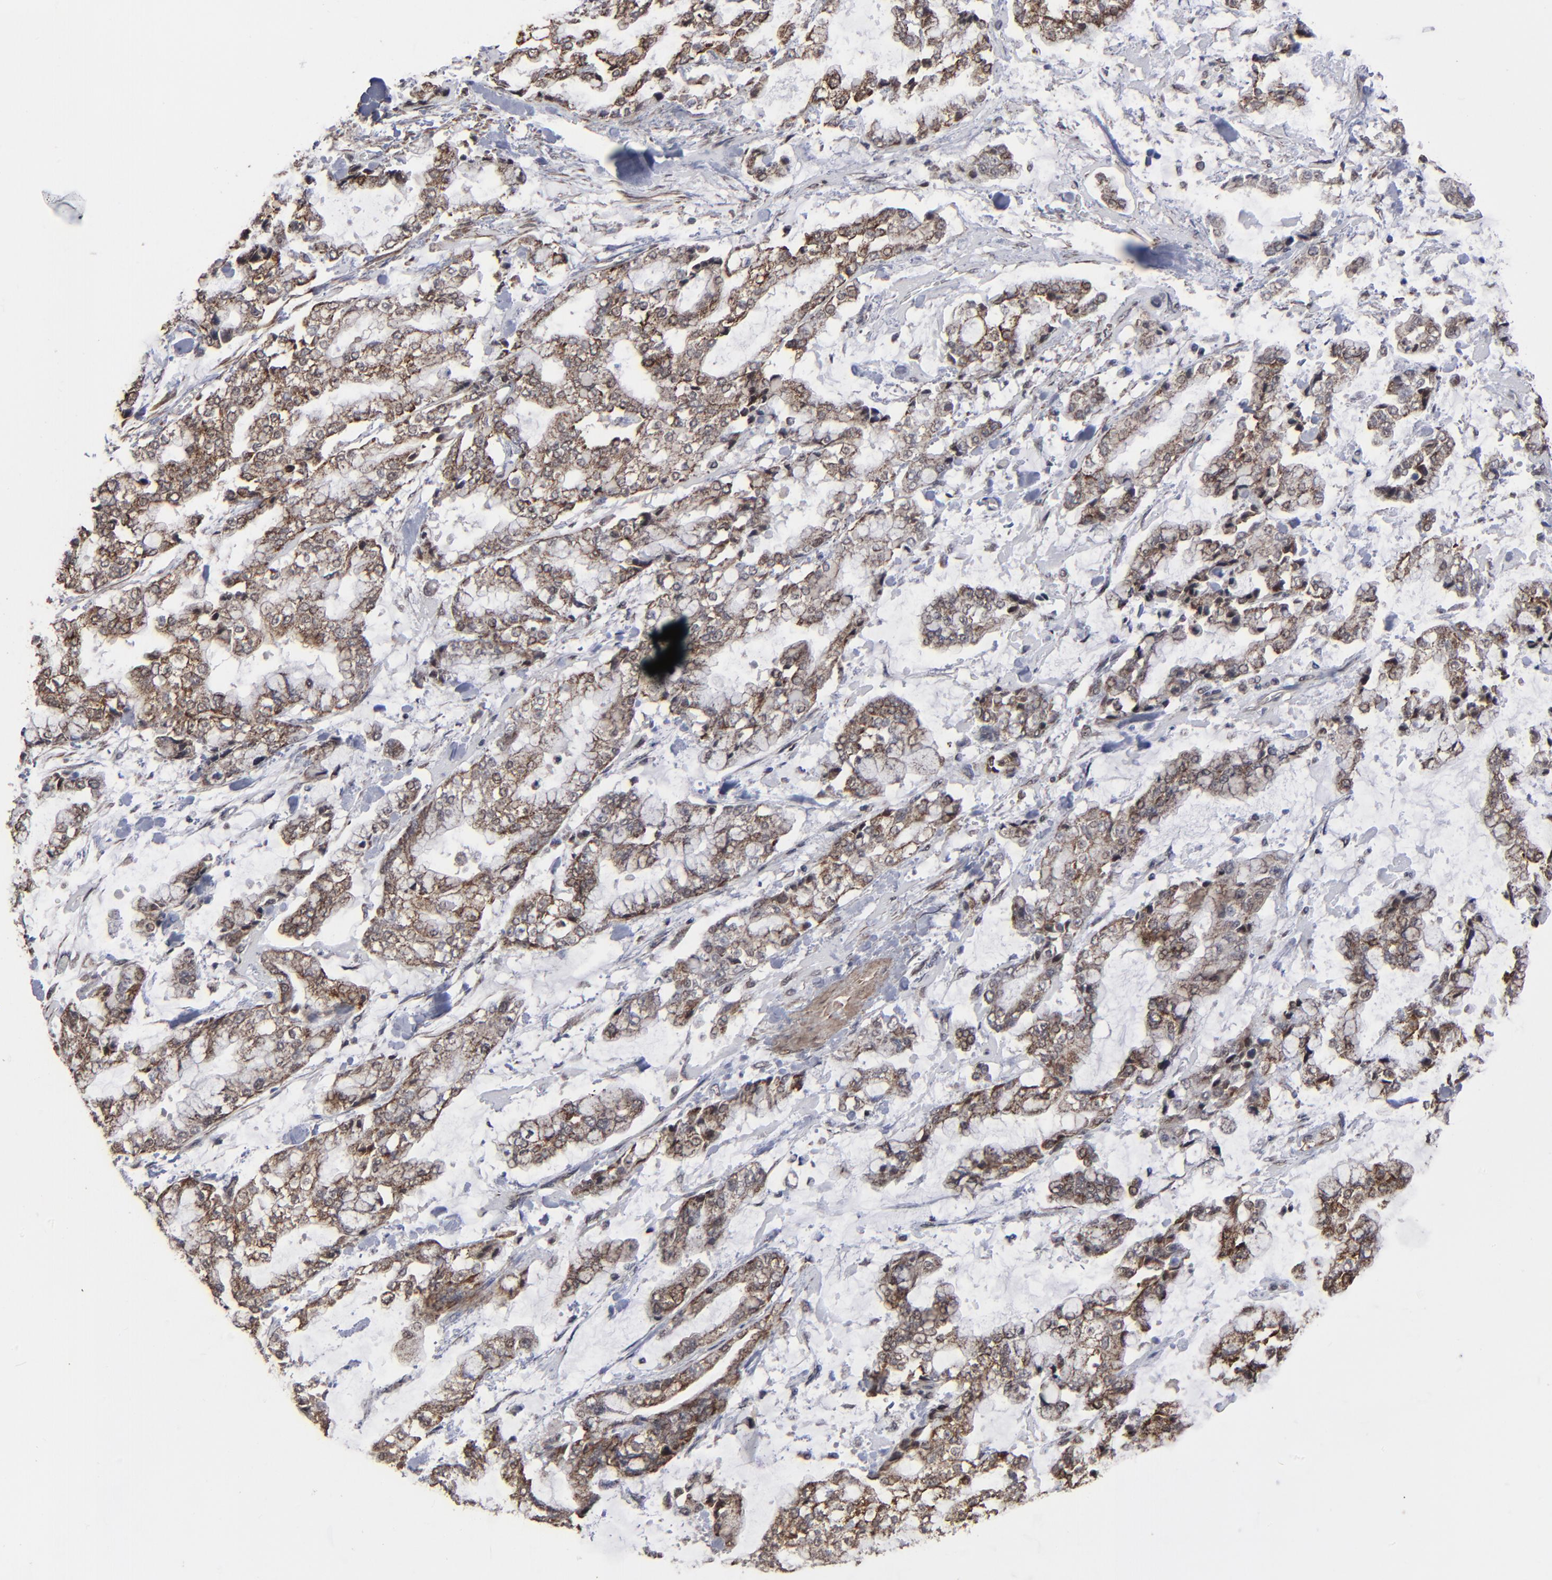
{"staining": {"intensity": "moderate", "quantity": ">75%", "location": "cytoplasmic/membranous"}, "tissue": "stomach cancer", "cell_type": "Tumor cells", "image_type": "cancer", "snomed": [{"axis": "morphology", "description": "Normal tissue, NOS"}, {"axis": "morphology", "description": "Adenocarcinoma, NOS"}, {"axis": "topography", "description": "Stomach, upper"}, {"axis": "topography", "description": "Stomach"}], "caption": "Immunohistochemical staining of human stomach cancer (adenocarcinoma) shows medium levels of moderate cytoplasmic/membranous protein staining in about >75% of tumor cells.", "gene": "BNIP3", "patient": {"sex": "male", "age": 76}}